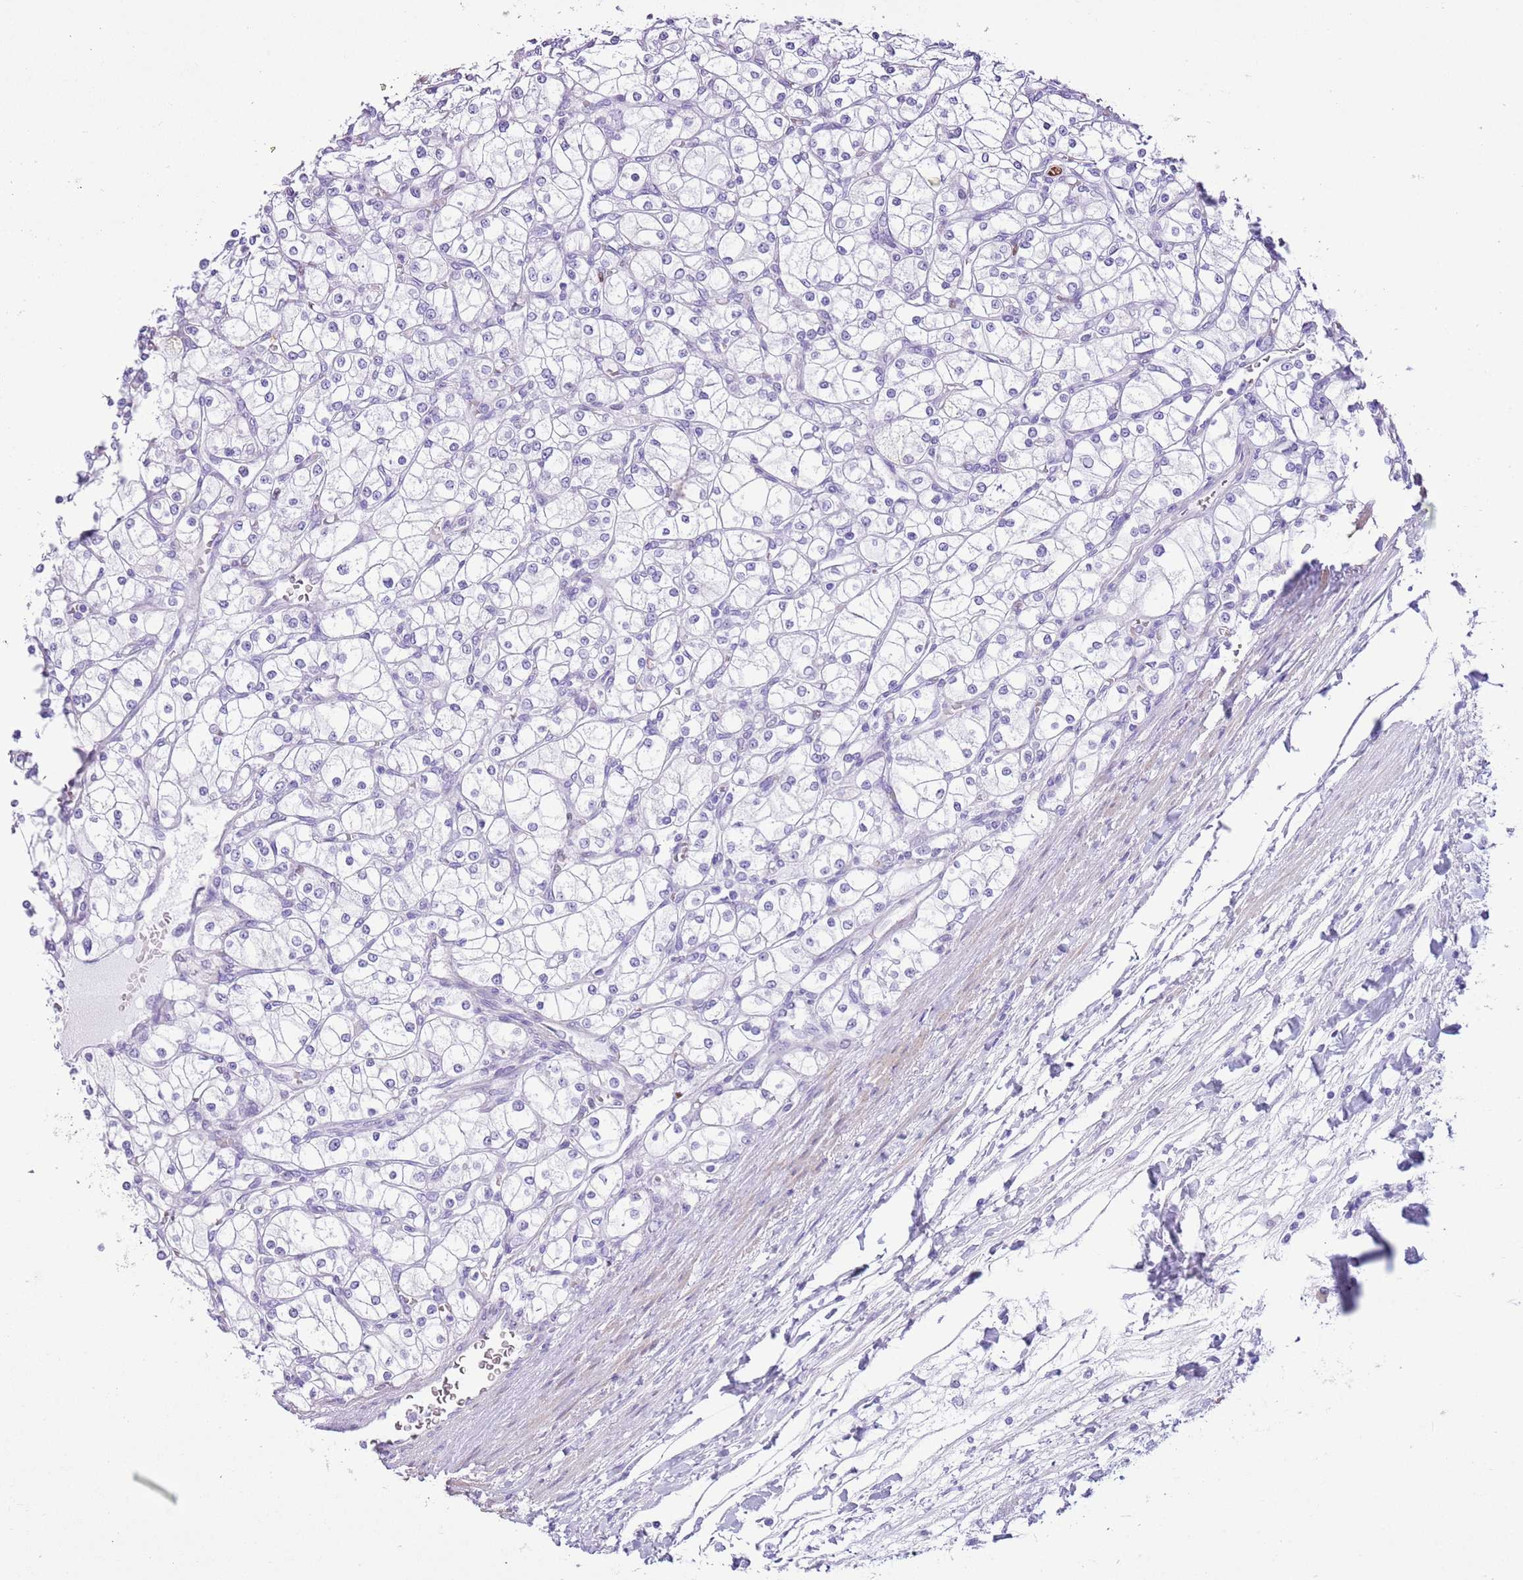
{"staining": {"intensity": "negative", "quantity": "none", "location": "none"}, "tissue": "renal cancer", "cell_type": "Tumor cells", "image_type": "cancer", "snomed": [{"axis": "morphology", "description": "Adenocarcinoma, NOS"}, {"axis": "topography", "description": "Kidney"}], "caption": "The immunohistochemistry (IHC) micrograph has no significant expression in tumor cells of renal cancer tissue.", "gene": "SLC7A14", "patient": {"sex": "male", "age": 80}}